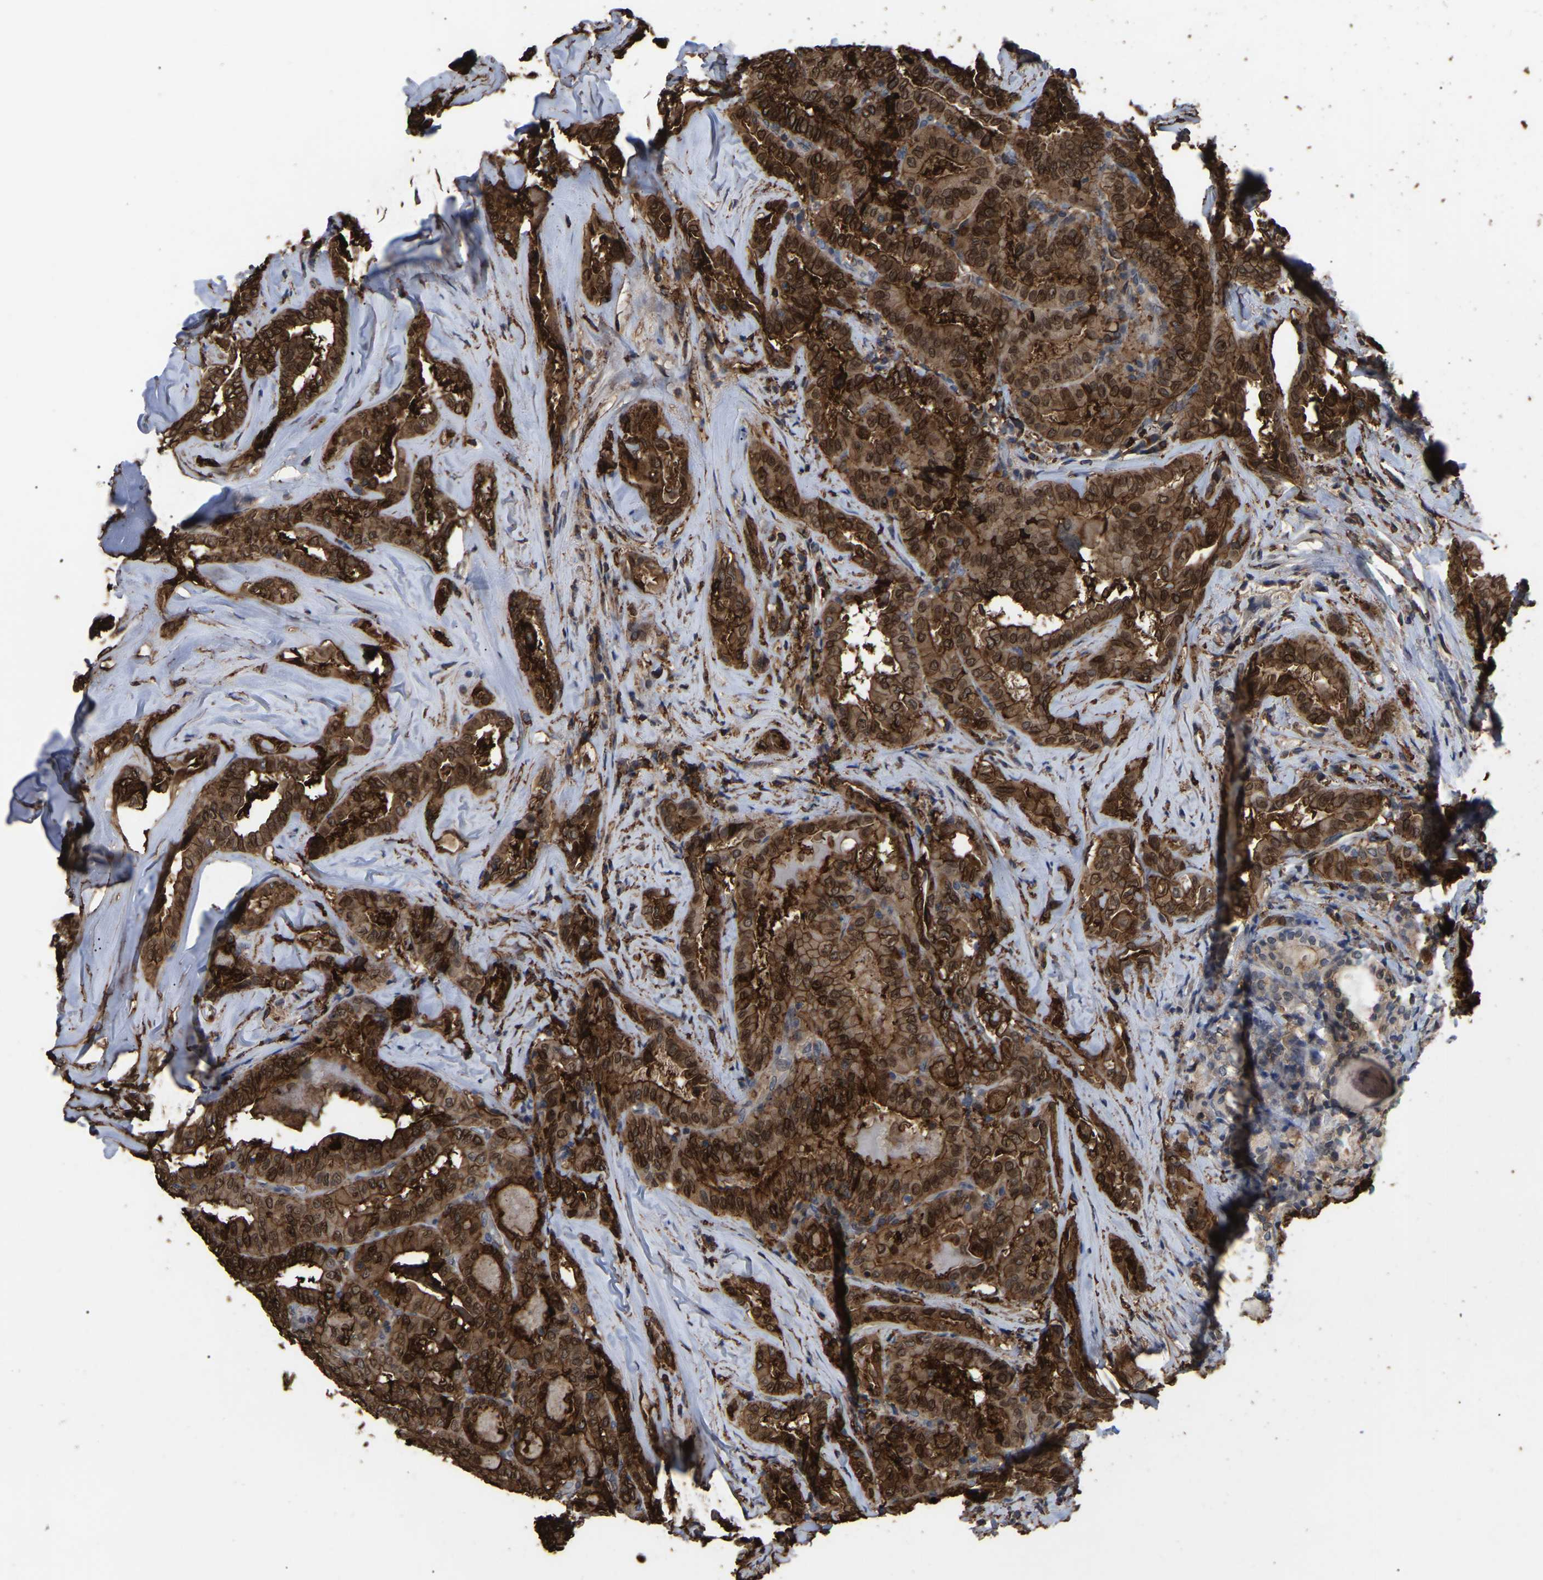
{"staining": {"intensity": "strong", "quantity": ">75%", "location": "cytoplasmic/membranous,nuclear"}, "tissue": "thyroid cancer", "cell_type": "Tumor cells", "image_type": "cancer", "snomed": [{"axis": "morphology", "description": "Papillary adenocarcinoma, NOS"}, {"axis": "topography", "description": "Thyroid gland"}], "caption": "Immunohistochemical staining of thyroid papillary adenocarcinoma shows high levels of strong cytoplasmic/membranous and nuclear expression in about >75% of tumor cells.", "gene": "CIT", "patient": {"sex": "female", "age": 42}}